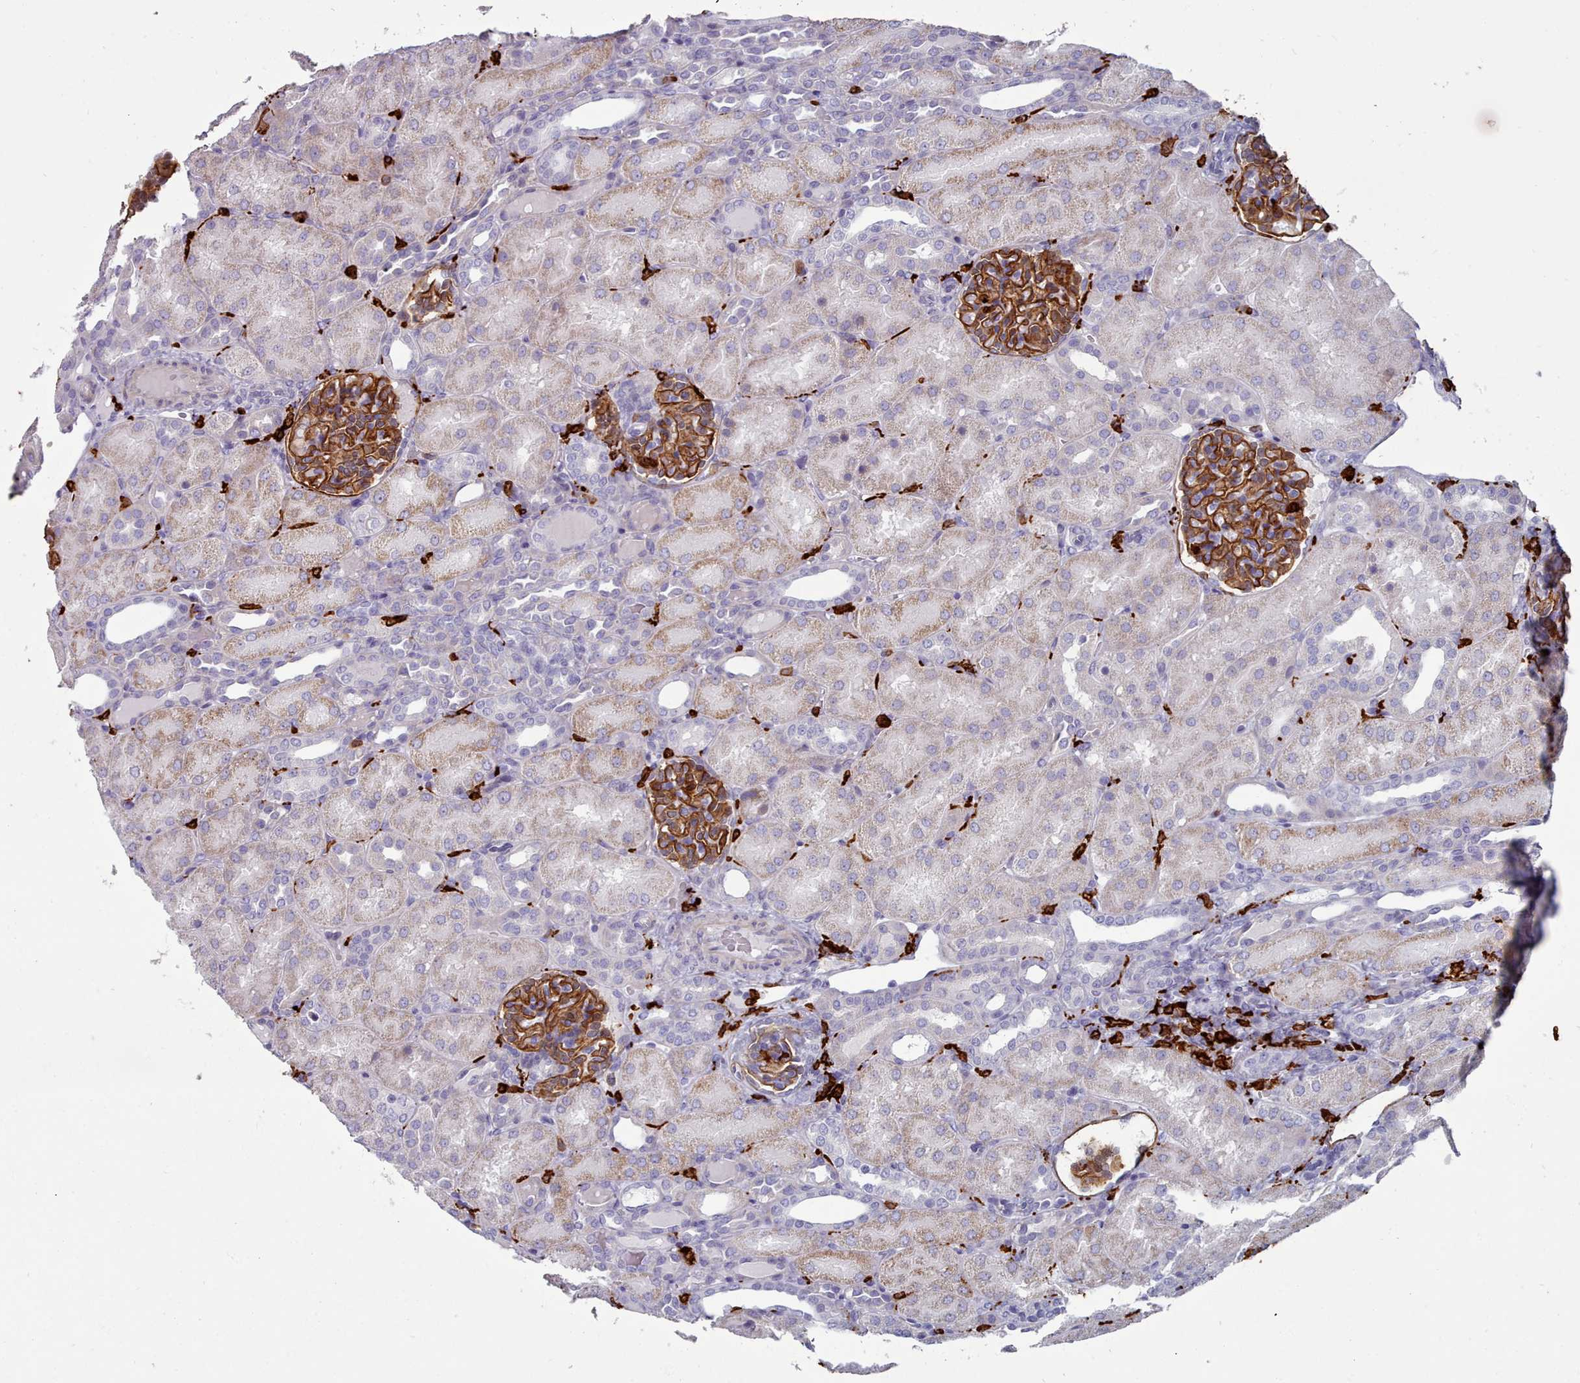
{"staining": {"intensity": "strong", "quantity": ">75%", "location": "cytoplasmic/membranous"}, "tissue": "kidney", "cell_type": "Cells in glomeruli", "image_type": "normal", "snomed": [{"axis": "morphology", "description": "Normal tissue, NOS"}, {"axis": "topography", "description": "Kidney"}], "caption": "Kidney stained with immunohistochemistry (IHC) demonstrates strong cytoplasmic/membranous staining in approximately >75% of cells in glomeruli.", "gene": "AIF1", "patient": {"sex": "male", "age": 1}}